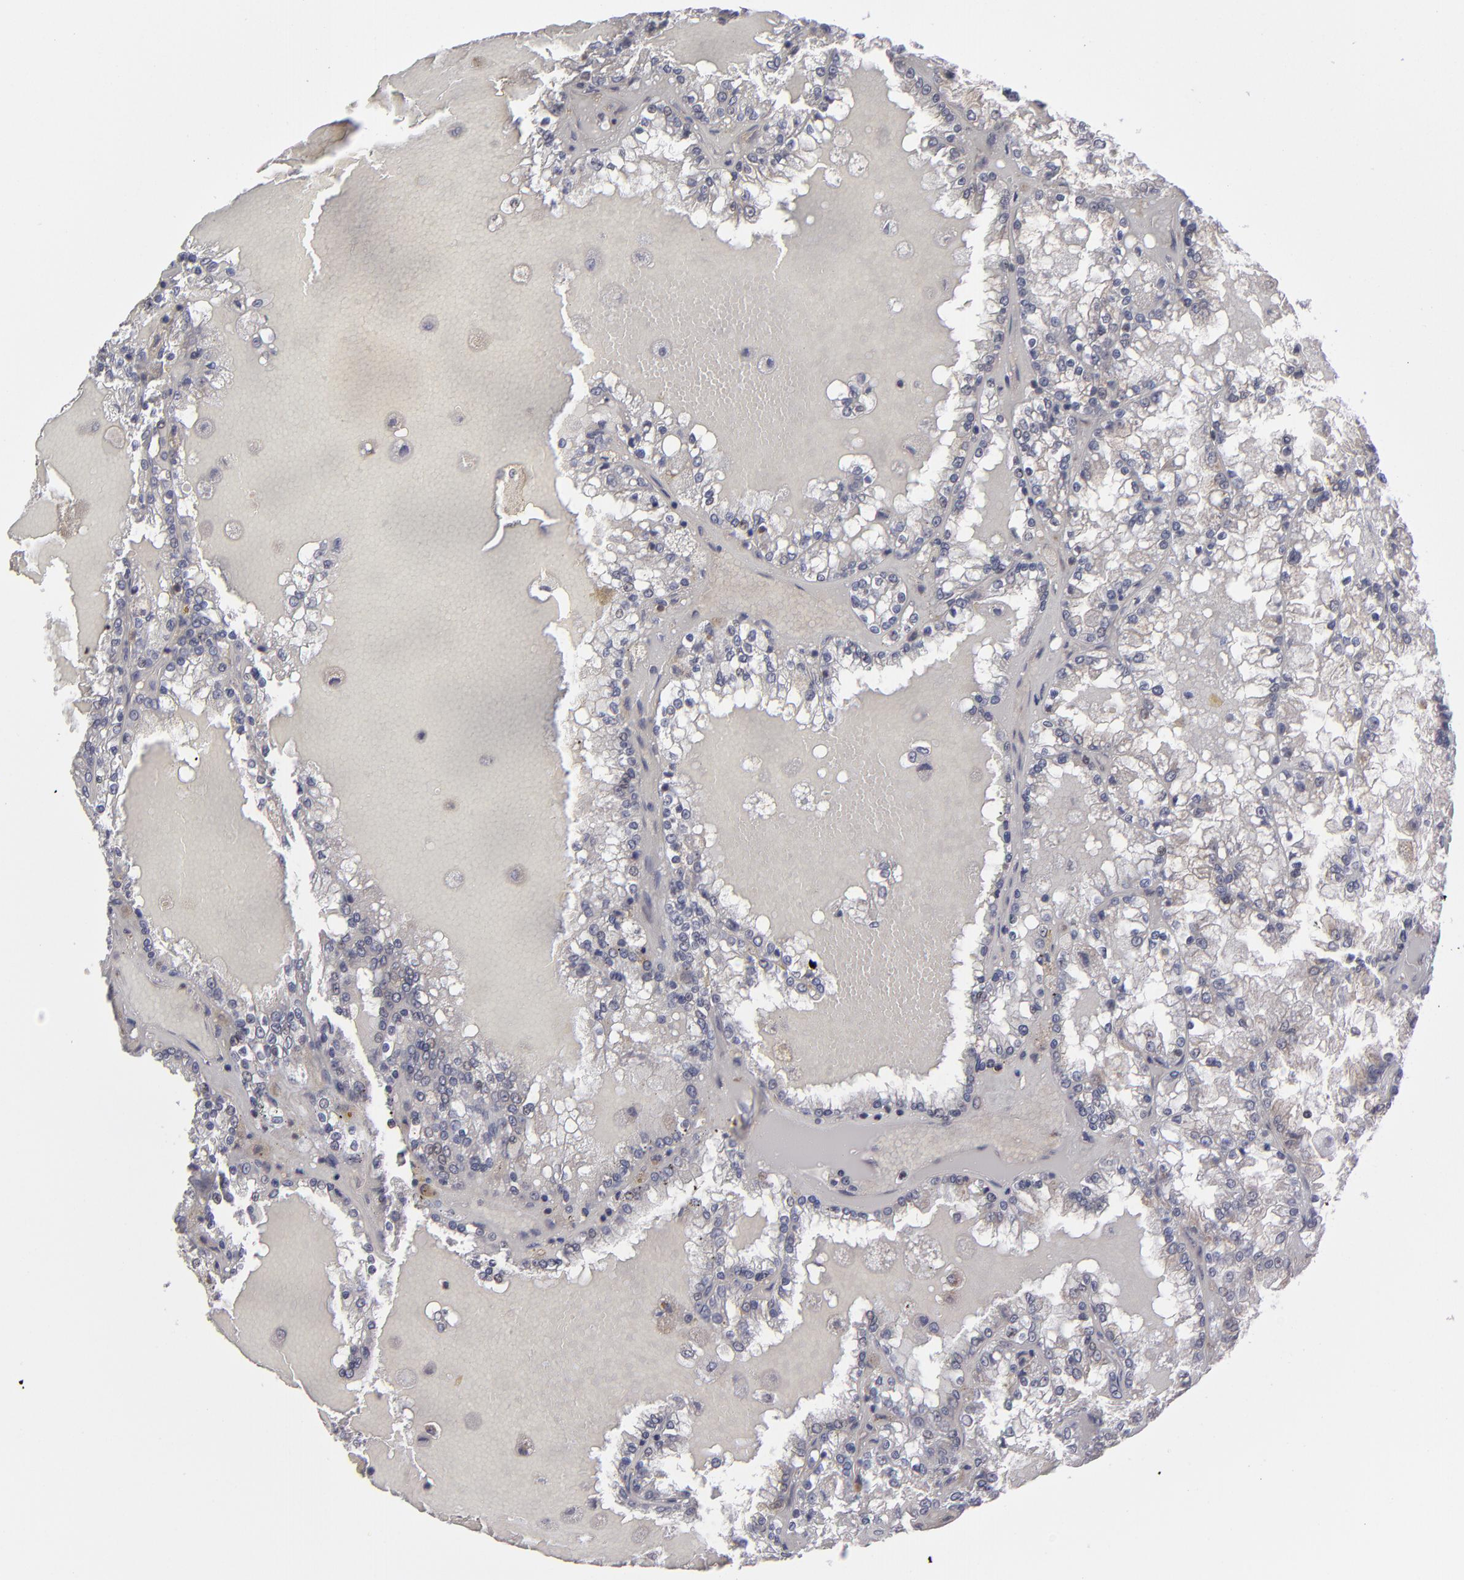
{"staining": {"intensity": "weak", "quantity": "<25%", "location": "cytoplasmic/membranous"}, "tissue": "renal cancer", "cell_type": "Tumor cells", "image_type": "cancer", "snomed": [{"axis": "morphology", "description": "Adenocarcinoma, NOS"}, {"axis": "topography", "description": "Kidney"}], "caption": "An immunohistochemistry (IHC) micrograph of renal adenocarcinoma is shown. There is no staining in tumor cells of renal adenocarcinoma.", "gene": "GLCCI1", "patient": {"sex": "female", "age": 56}}